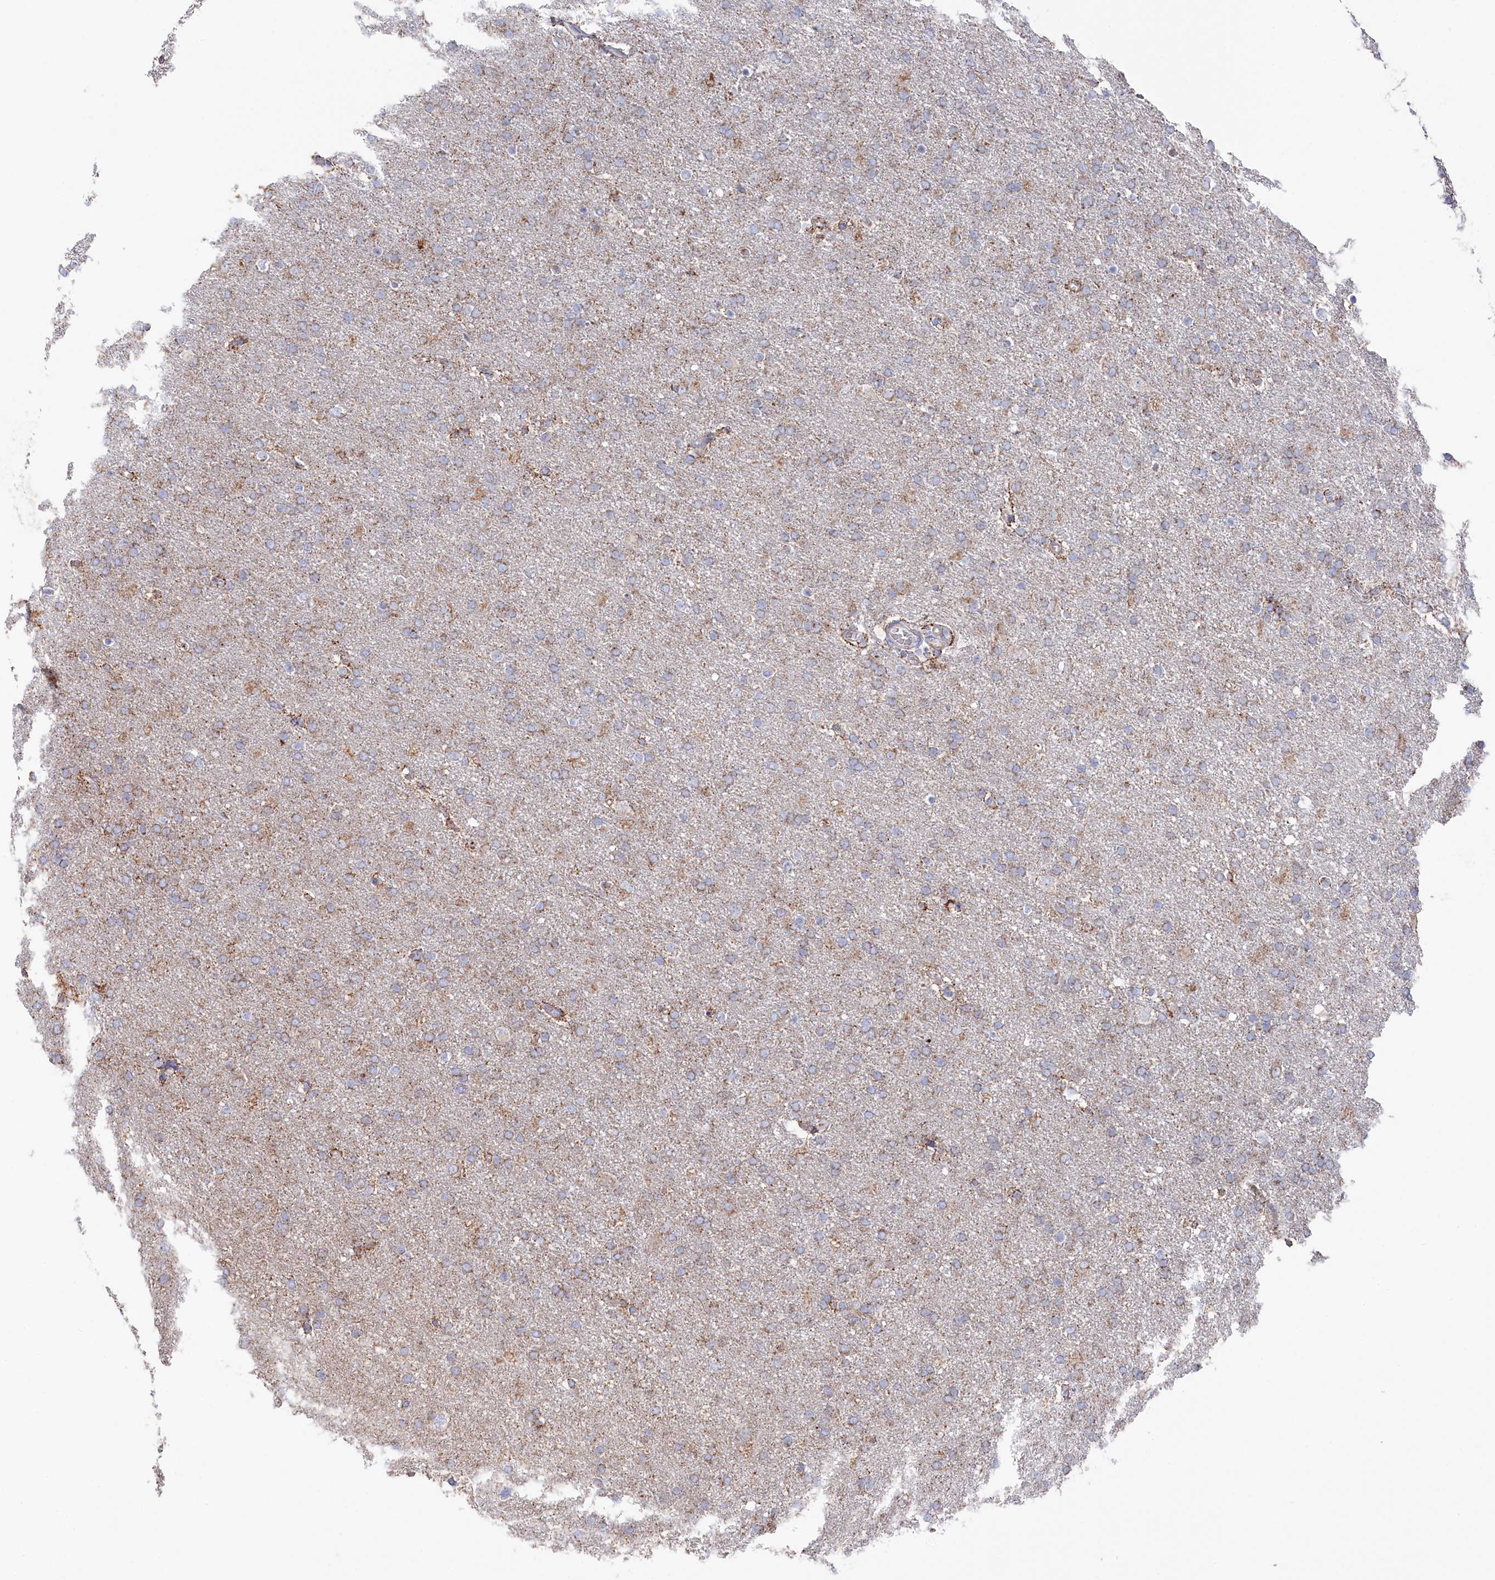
{"staining": {"intensity": "weak", "quantity": "25%-75%", "location": "cytoplasmic/membranous"}, "tissue": "glioma", "cell_type": "Tumor cells", "image_type": "cancer", "snomed": [{"axis": "morphology", "description": "Glioma, malignant, High grade"}, {"axis": "topography", "description": "Brain"}], "caption": "The photomicrograph reveals a brown stain indicating the presence of a protein in the cytoplasmic/membranous of tumor cells in malignant glioma (high-grade). The staining is performed using DAB (3,3'-diaminobenzidine) brown chromogen to label protein expression. The nuclei are counter-stained blue using hematoxylin.", "gene": "GLS2", "patient": {"sex": "male", "age": 72}}